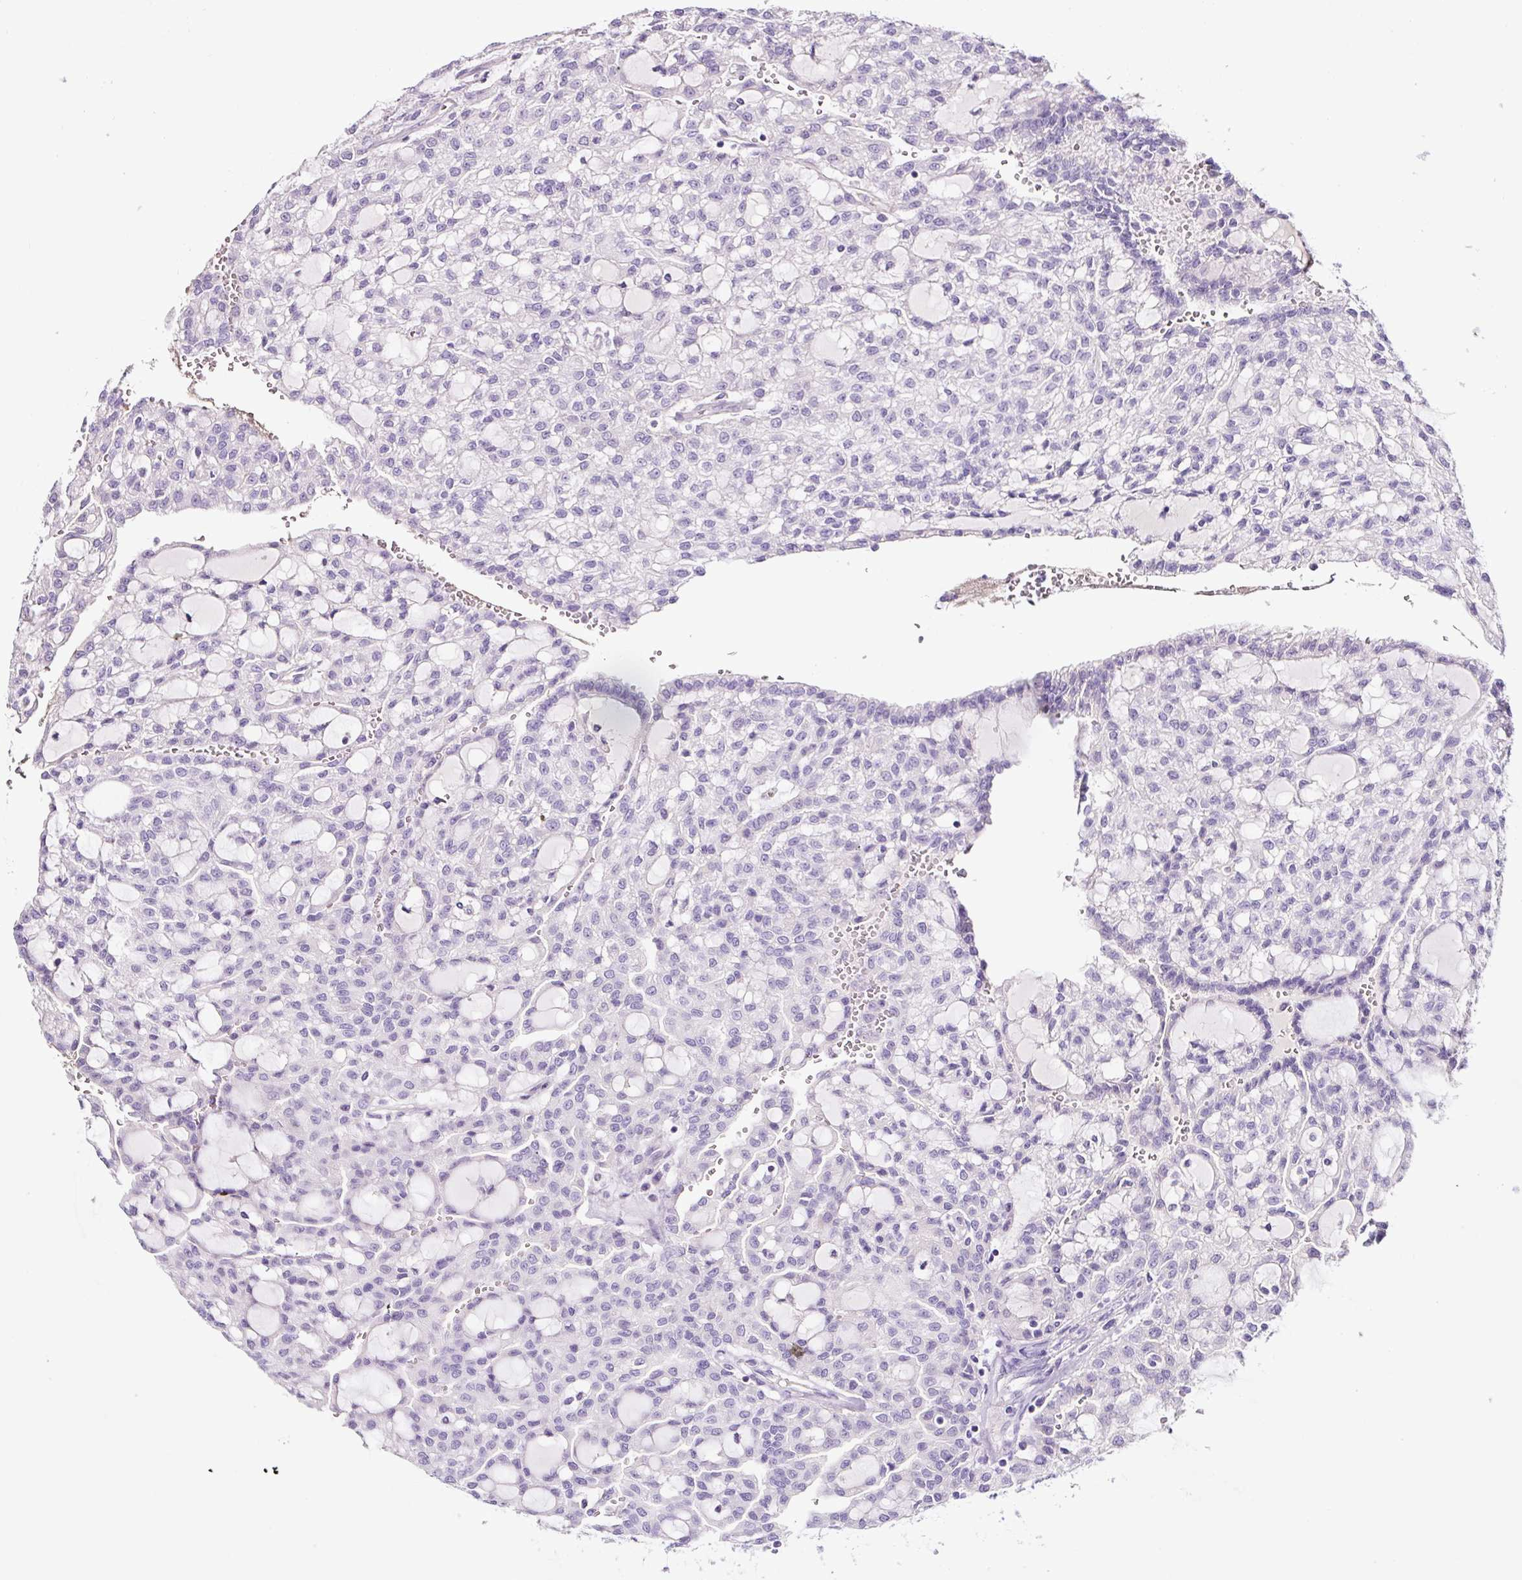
{"staining": {"intensity": "negative", "quantity": "none", "location": "none"}, "tissue": "renal cancer", "cell_type": "Tumor cells", "image_type": "cancer", "snomed": [{"axis": "morphology", "description": "Adenocarcinoma, NOS"}, {"axis": "topography", "description": "Kidney"}], "caption": "Immunohistochemistry (IHC) photomicrograph of neoplastic tissue: renal adenocarcinoma stained with DAB (3,3'-diaminobenzidine) reveals no significant protein staining in tumor cells.", "gene": "OR14A2", "patient": {"sex": "male", "age": 63}}